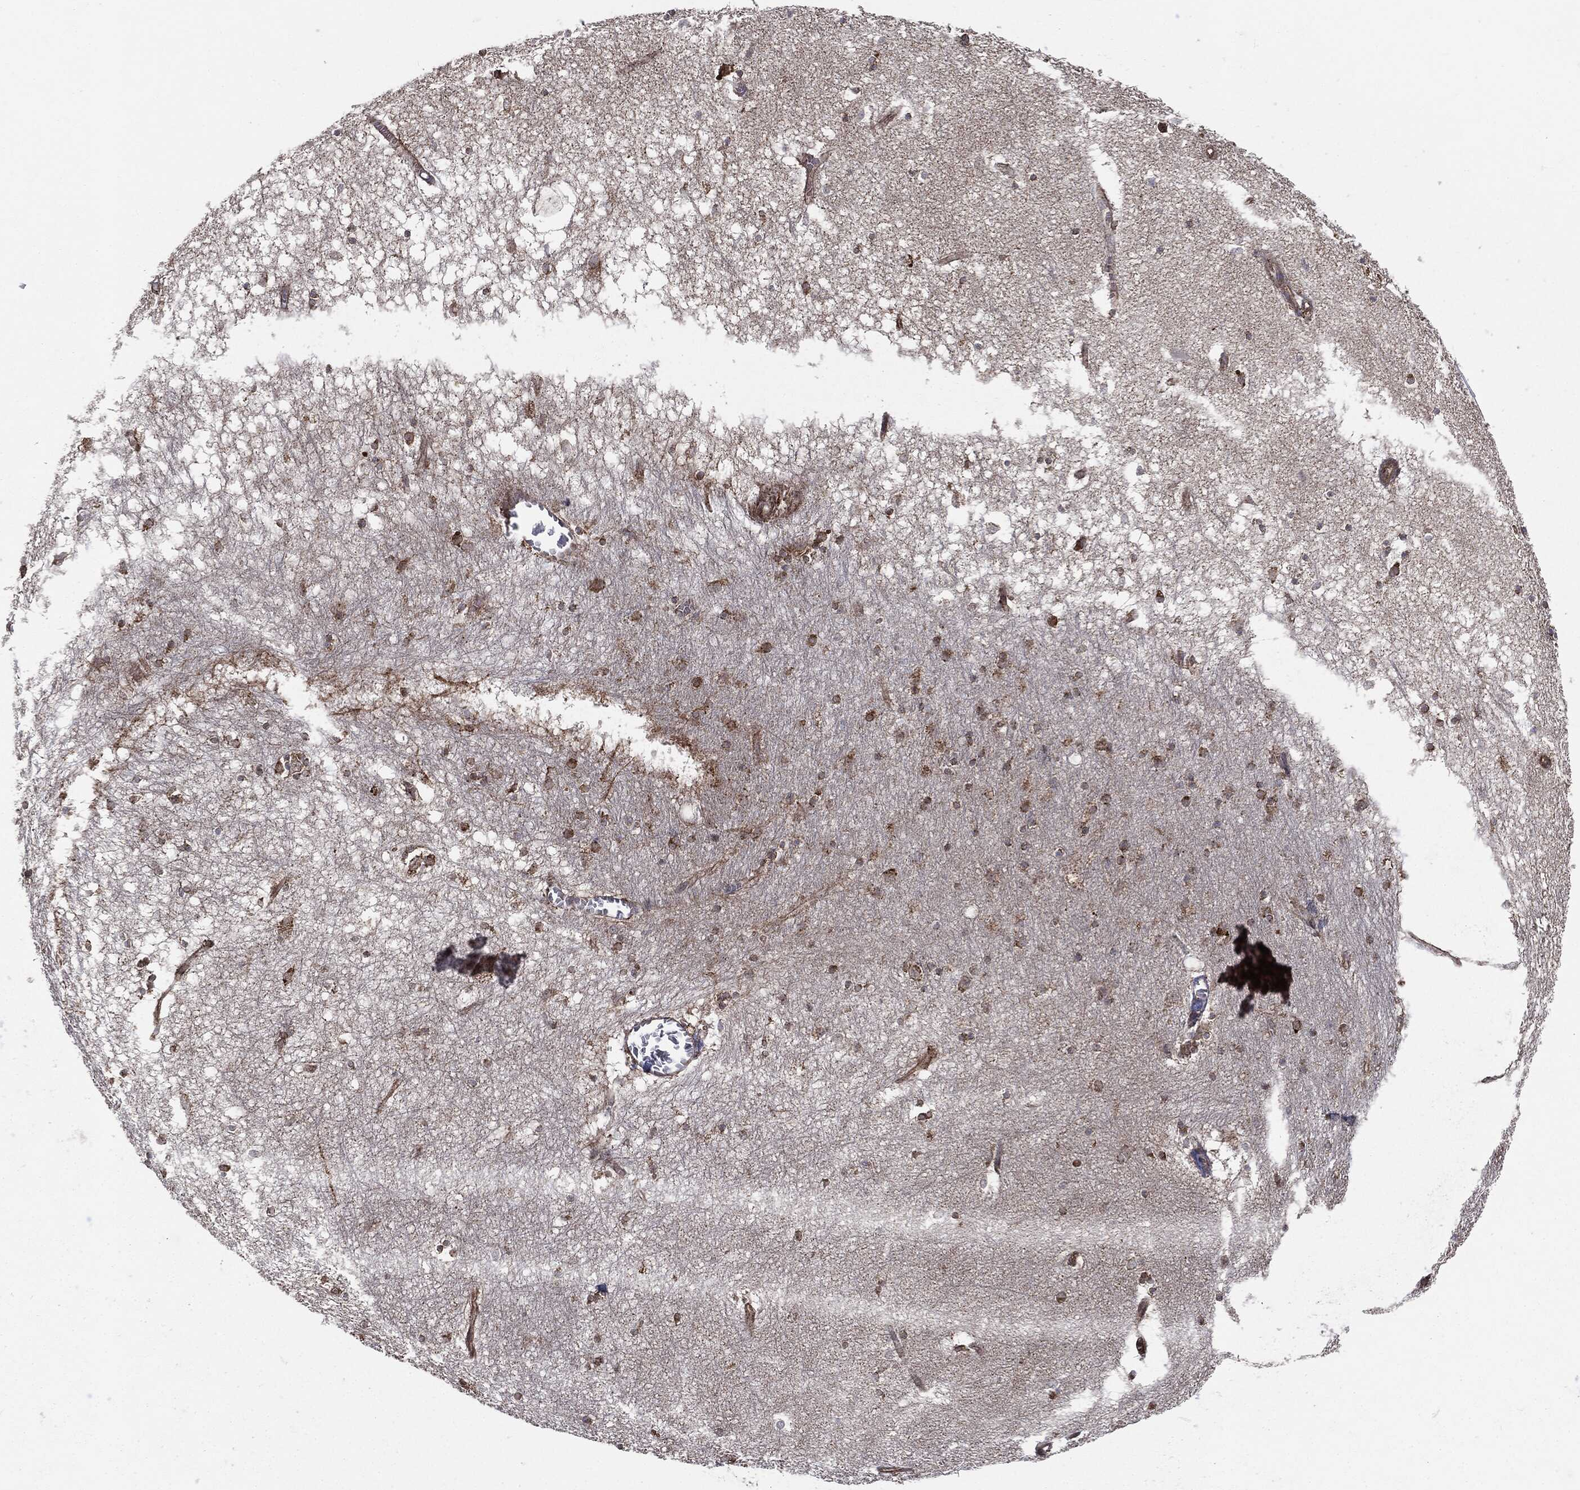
{"staining": {"intensity": "negative", "quantity": "none", "location": "none"}, "tissue": "hippocampus", "cell_type": "Glial cells", "image_type": "normal", "snomed": [{"axis": "morphology", "description": "Normal tissue, NOS"}, {"axis": "topography", "description": "Hippocampus"}], "caption": "This is an IHC histopathology image of normal human hippocampus. There is no positivity in glial cells.", "gene": "CYLD", "patient": {"sex": "female", "age": 64}}